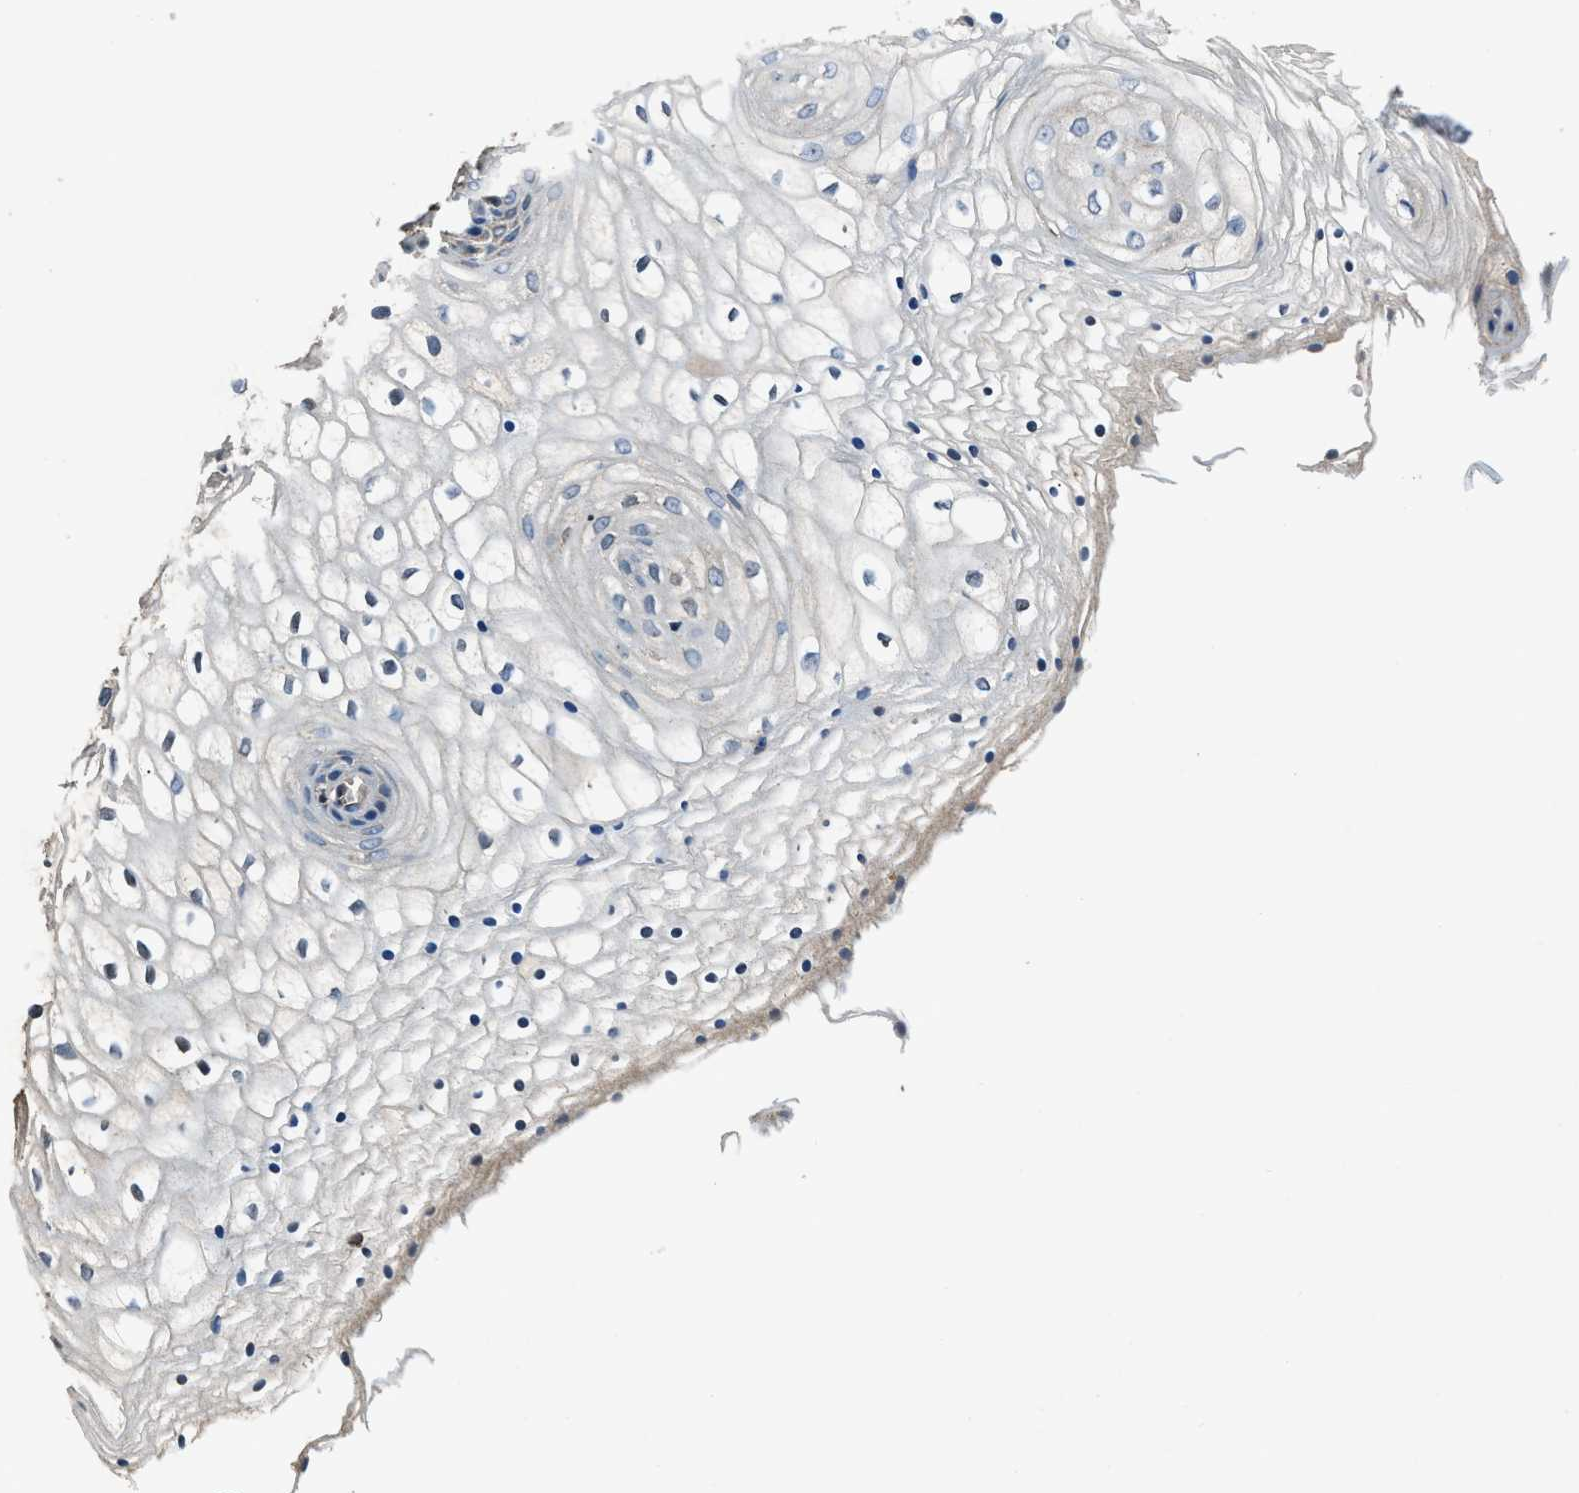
{"staining": {"intensity": "moderate", "quantity": "<25%", "location": "cytoplasmic/membranous"}, "tissue": "vagina", "cell_type": "Squamous epithelial cells", "image_type": "normal", "snomed": [{"axis": "morphology", "description": "Normal tissue, NOS"}, {"axis": "topography", "description": "Vagina"}], "caption": "The micrograph displays a brown stain indicating the presence of a protein in the cytoplasmic/membranous of squamous epithelial cells in vagina. (IHC, brightfield microscopy, high magnification).", "gene": "OGDH", "patient": {"sex": "female", "age": 34}}